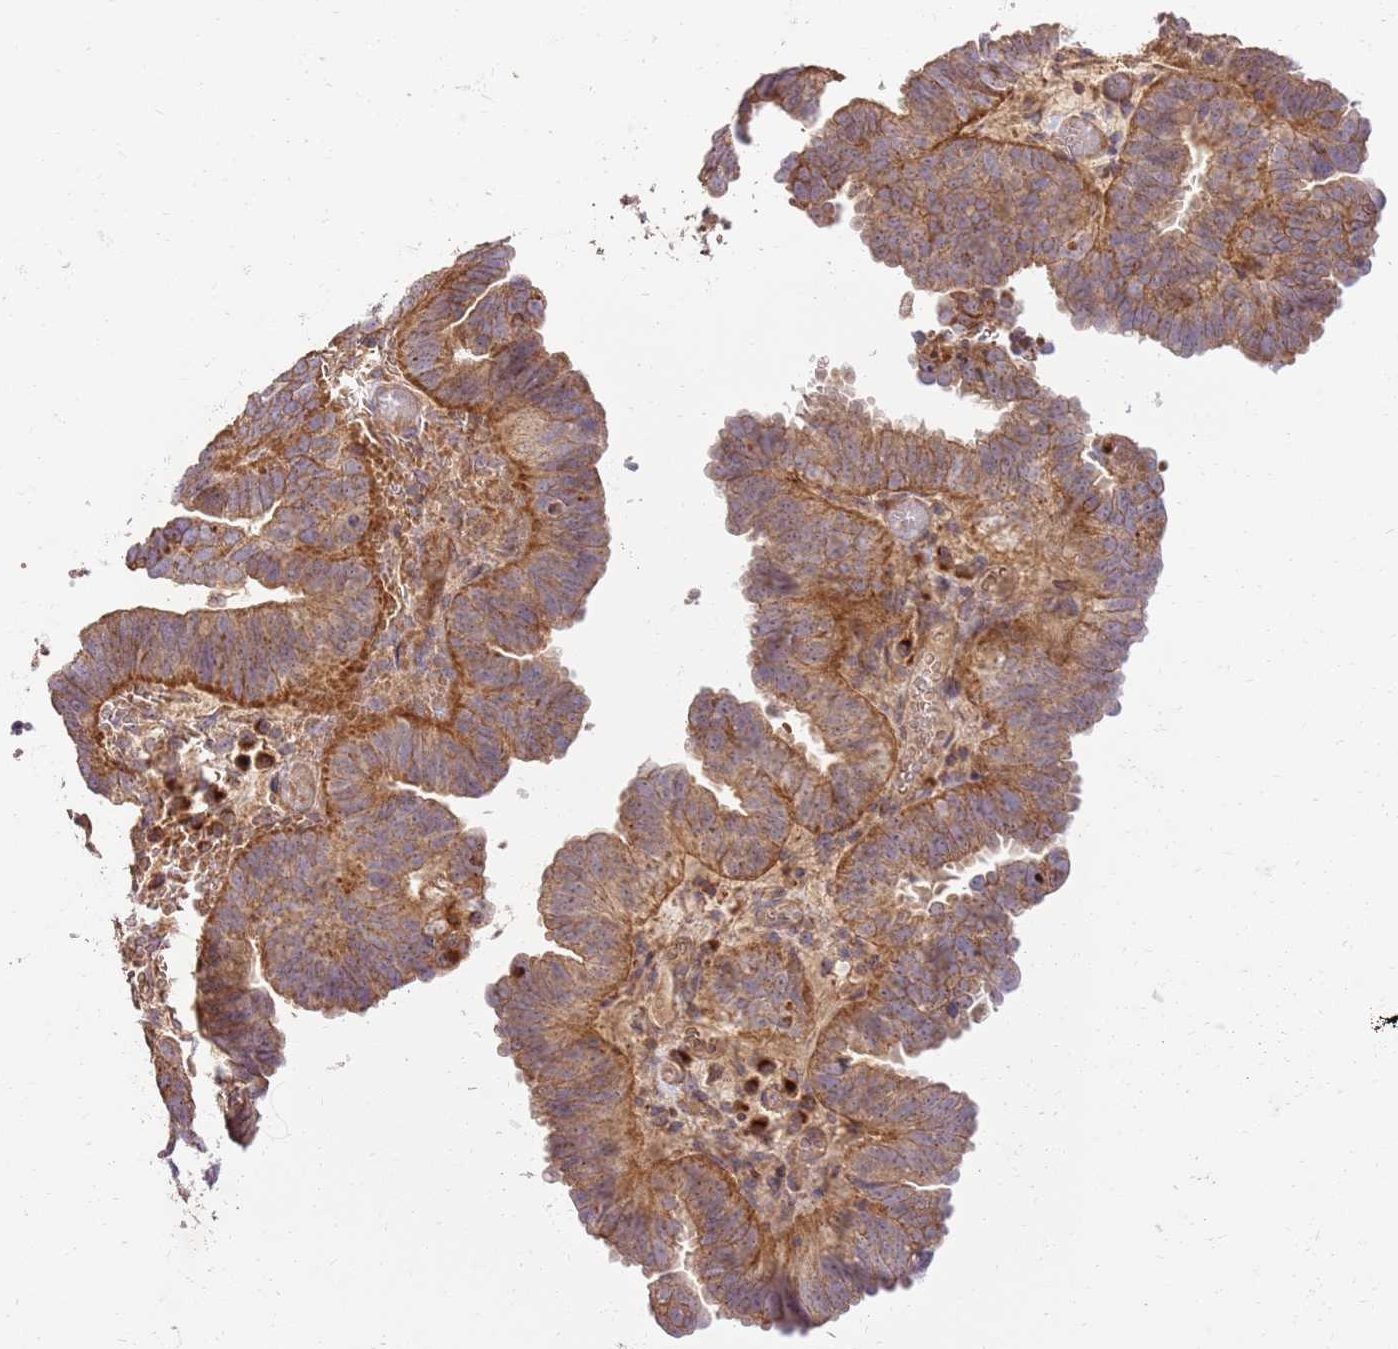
{"staining": {"intensity": "moderate", "quantity": ">75%", "location": "cytoplasmic/membranous"}, "tissue": "endometrial cancer", "cell_type": "Tumor cells", "image_type": "cancer", "snomed": [{"axis": "morphology", "description": "Adenocarcinoma, NOS"}, {"axis": "topography", "description": "Uterus"}], "caption": "Brown immunohistochemical staining in endometrial adenocarcinoma displays moderate cytoplasmic/membranous positivity in about >75% of tumor cells. (DAB (3,3'-diaminobenzidine) IHC with brightfield microscopy, high magnification).", "gene": "SPATA2L", "patient": {"sex": "female", "age": 77}}